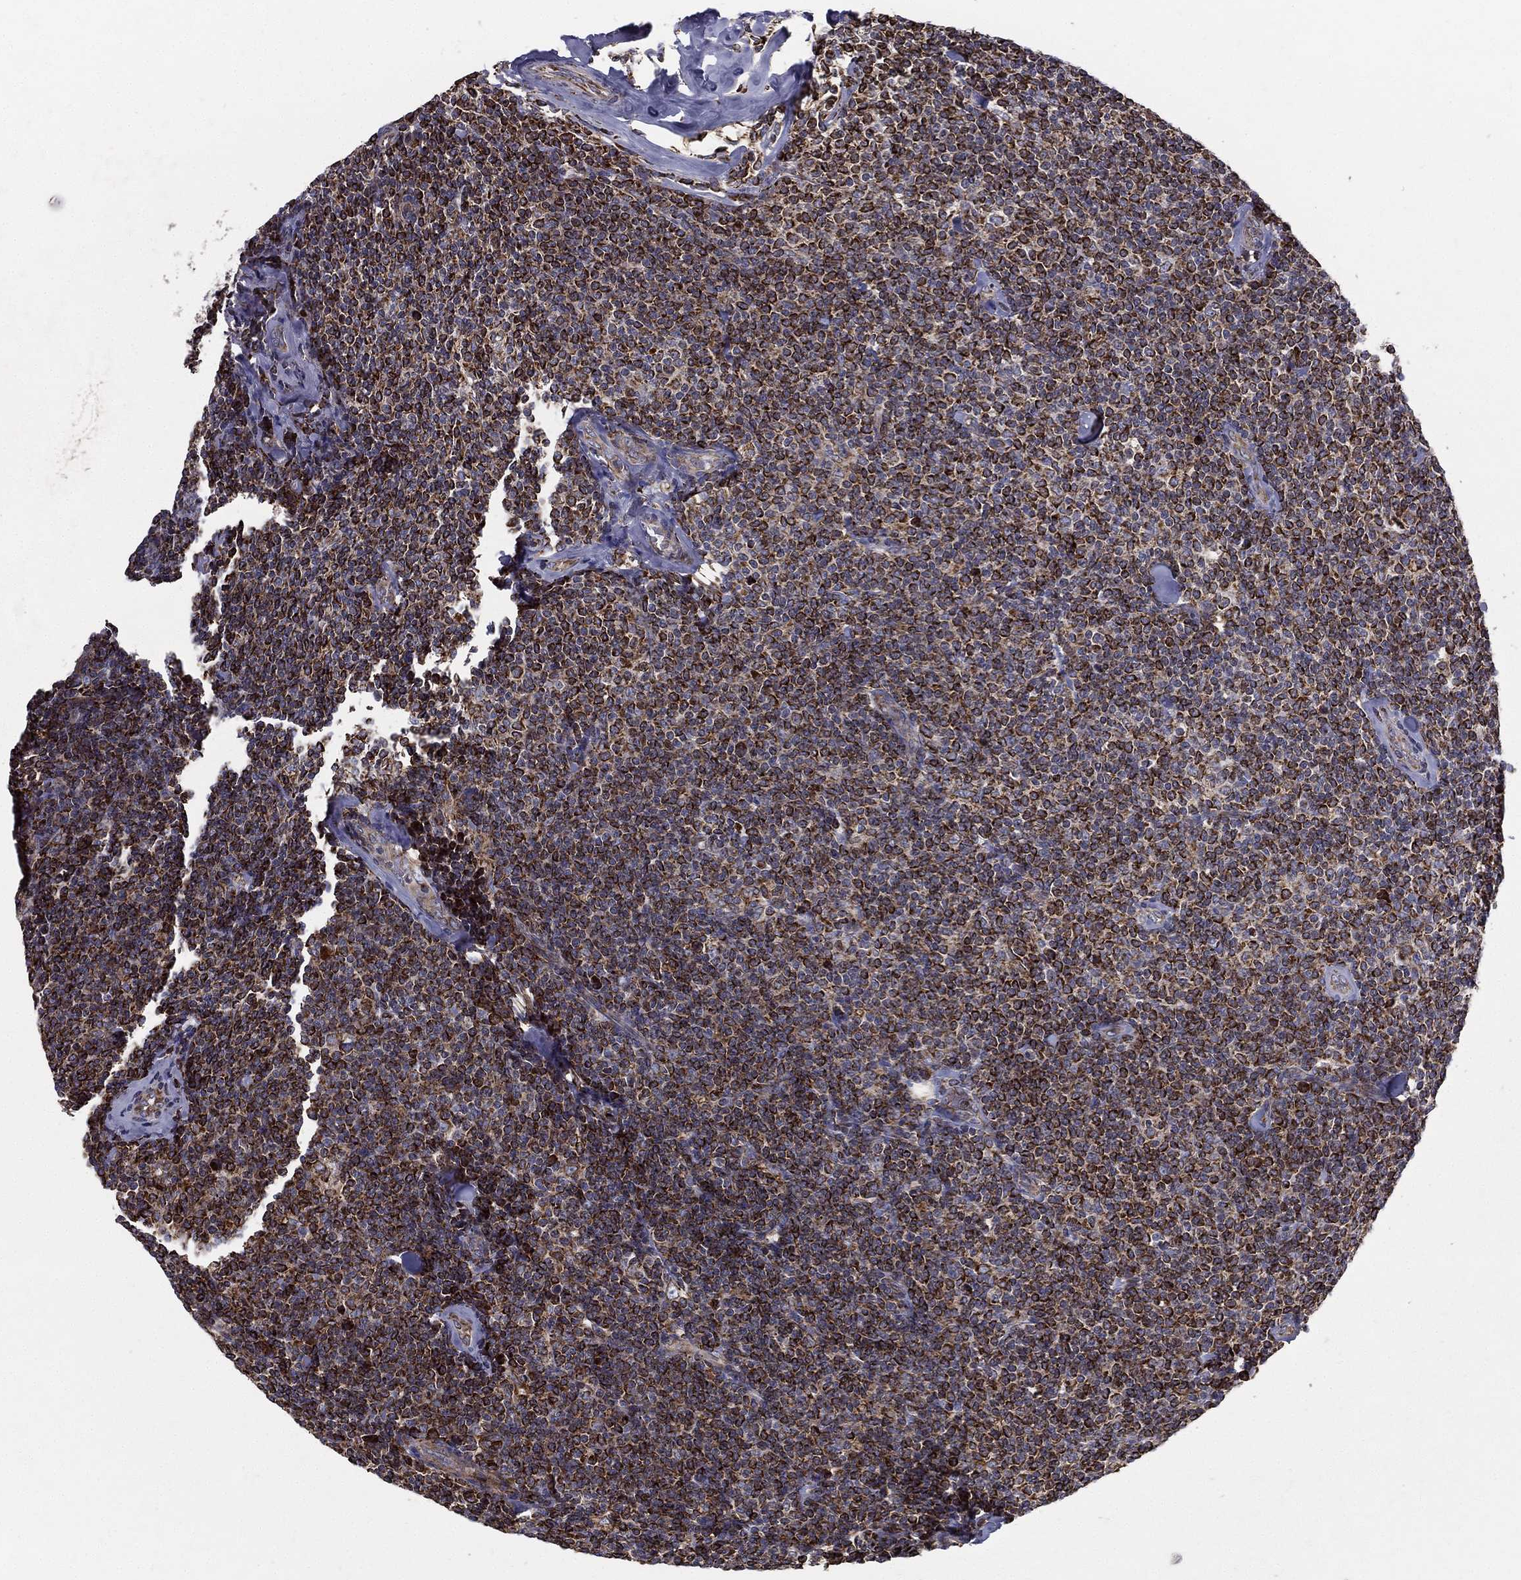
{"staining": {"intensity": "moderate", "quantity": ">75%", "location": "cytoplasmic/membranous"}, "tissue": "lymphoma", "cell_type": "Tumor cells", "image_type": "cancer", "snomed": [{"axis": "morphology", "description": "Malignant lymphoma, non-Hodgkin's type, Low grade"}, {"axis": "topography", "description": "Lymph node"}], "caption": "About >75% of tumor cells in lymphoma demonstrate moderate cytoplasmic/membranous protein positivity as visualized by brown immunohistochemical staining.", "gene": "MT-CYB", "patient": {"sex": "female", "age": 56}}